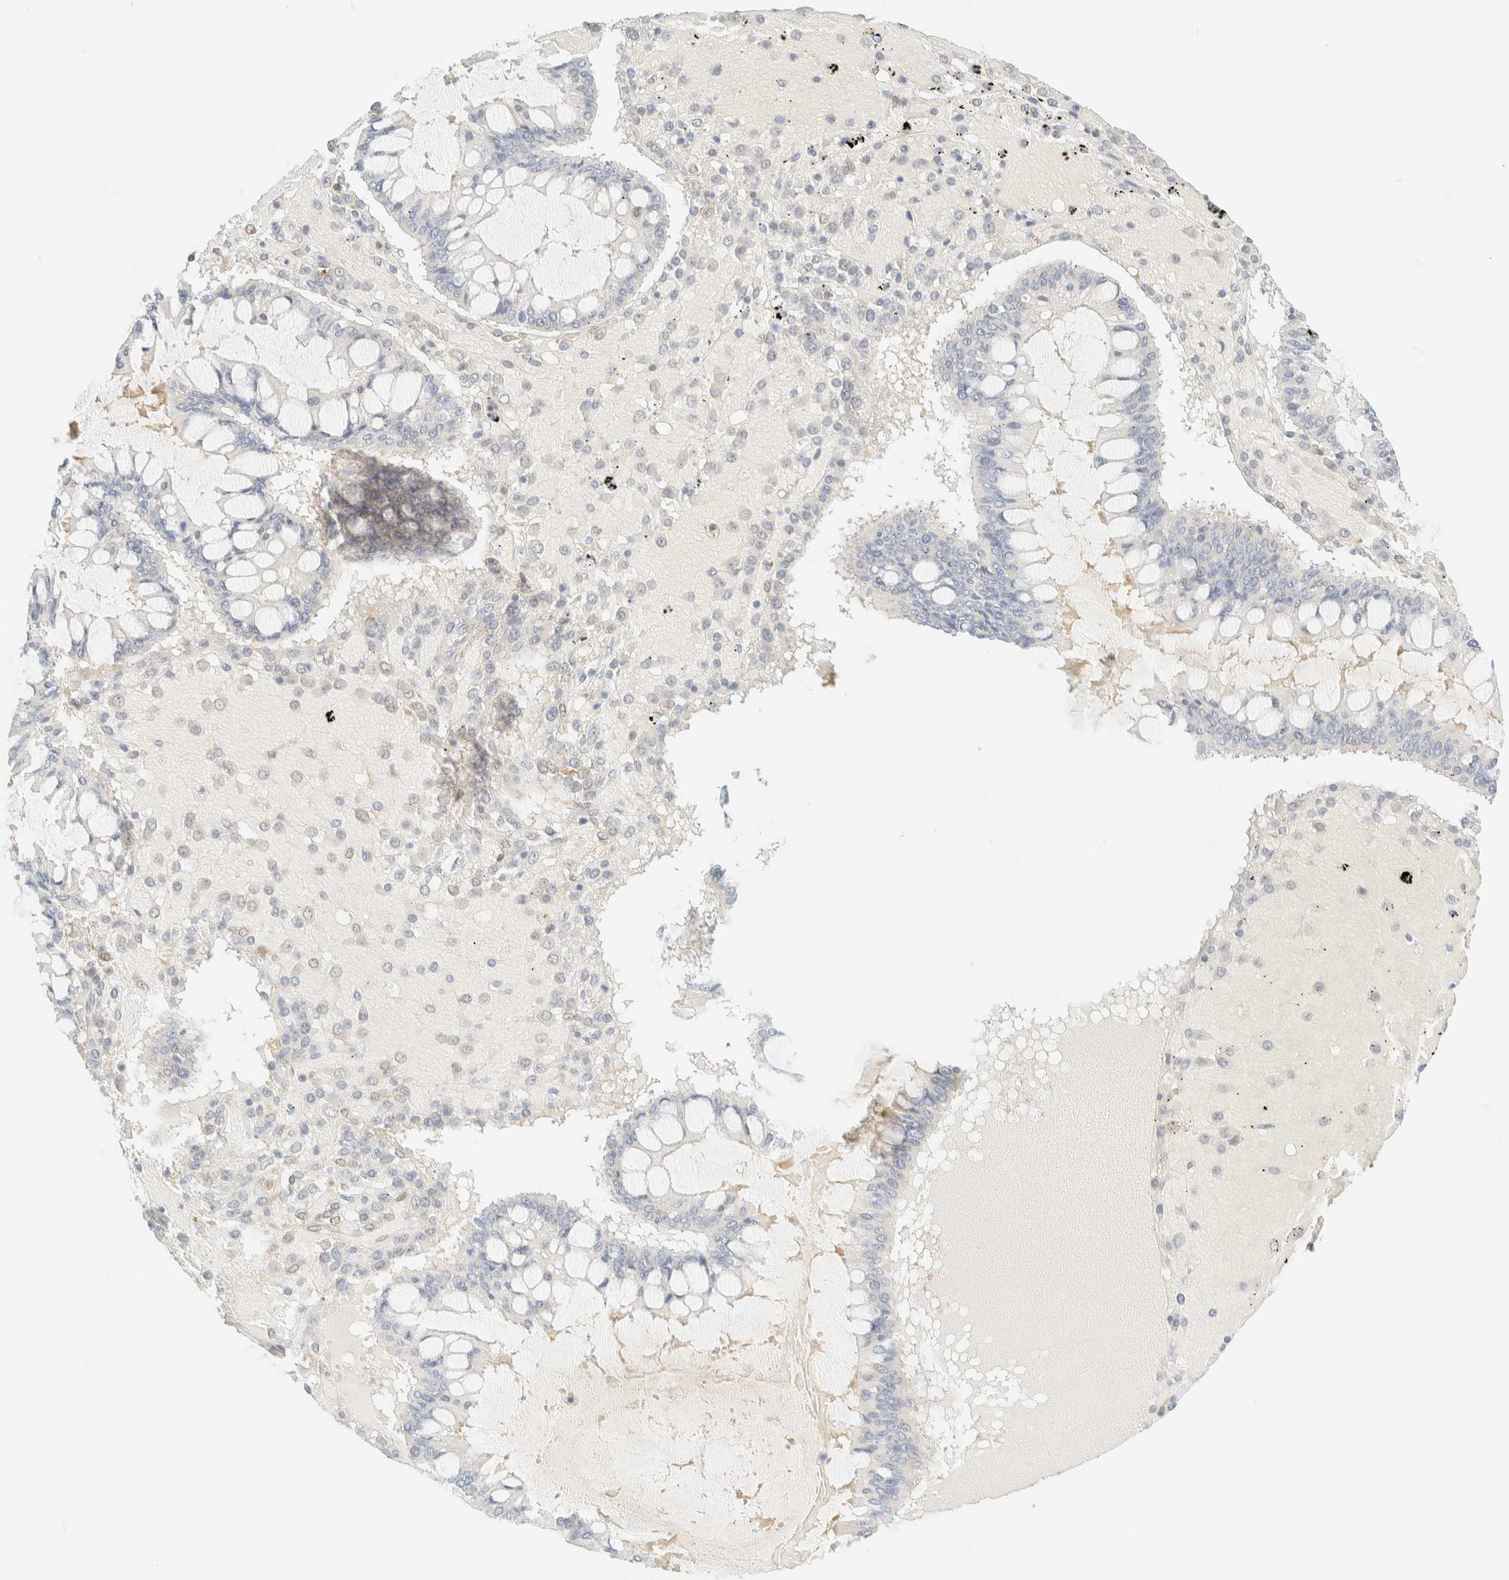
{"staining": {"intensity": "negative", "quantity": "none", "location": "none"}, "tissue": "ovarian cancer", "cell_type": "Tumor cells", "image_type": "cancer", "snomed": [{"axis": "morphology", "description": "Cystadenocarcinoma, mucinous, NOS"}, {"axis": "topography", "description": "Ovary"}], "caption": "Ovarian mucinous cystadenocarcinoma stained for a protein using immunohistochemistry exhibits no expression tumor cells.", "gene": "FHOD1", "patient": {"sex": "female", "age": 73}}